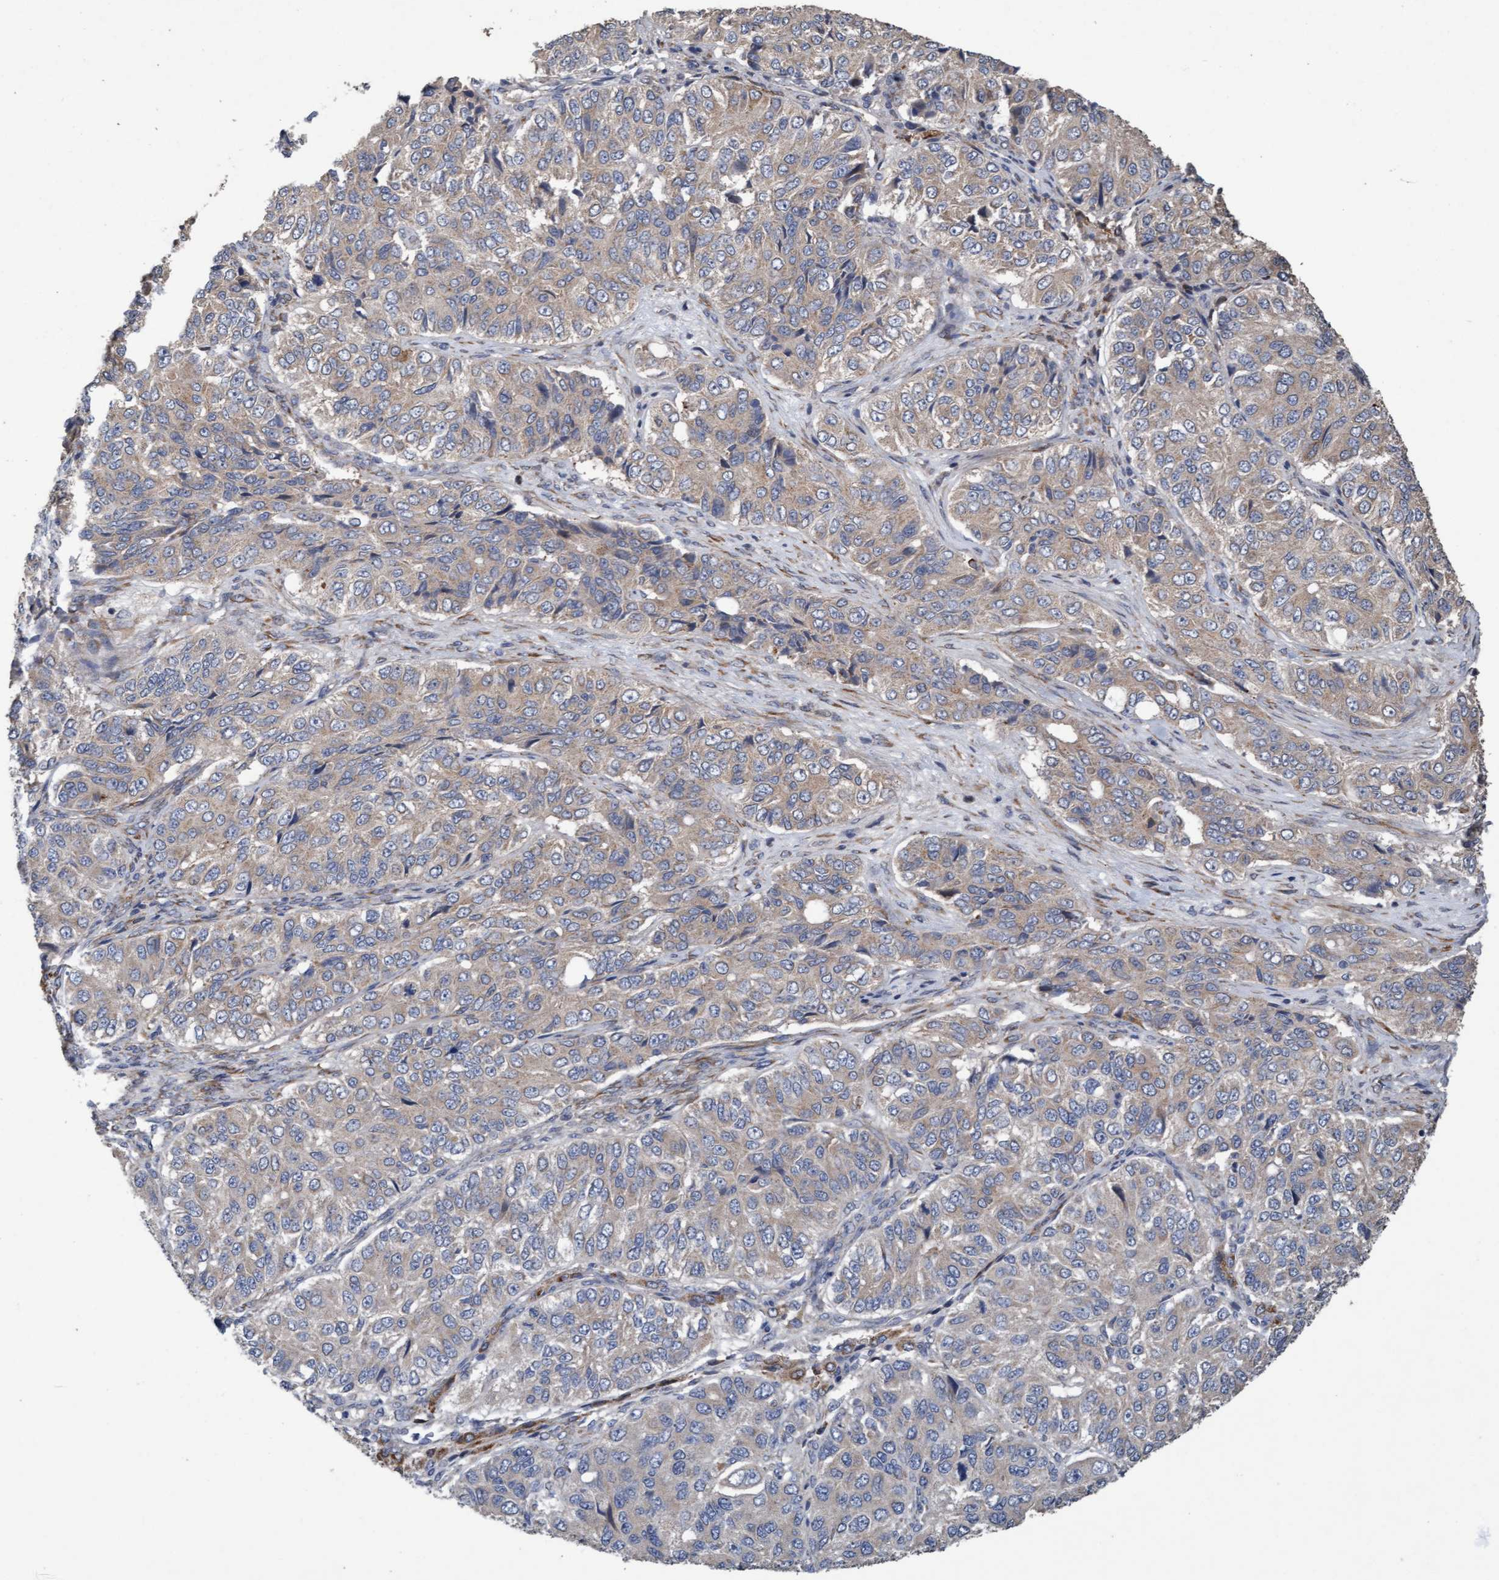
{"staining": {"intensity": "weak", "quantity": "25%-75%", "location": "cytoplasmic/membranous"}, "tissue": "ovarian cancer", "cell_type": "Tumor cells", "image_type": "cancer", "snomed": [{"axis": "morphology", "description": "Carcinoma, endometroid"}, {"axis": "topography", "description": "Ovary"}], "caption": "Immunohistochemical staining of human ovarian cancer (endometroid carcinoma) reveals low levels of weak cytoplasmic/membranous protein staining in about 25%-75% of tumor cells.", "gene": "DDHD2", "patient": {"sex": "female", "age": 51}}